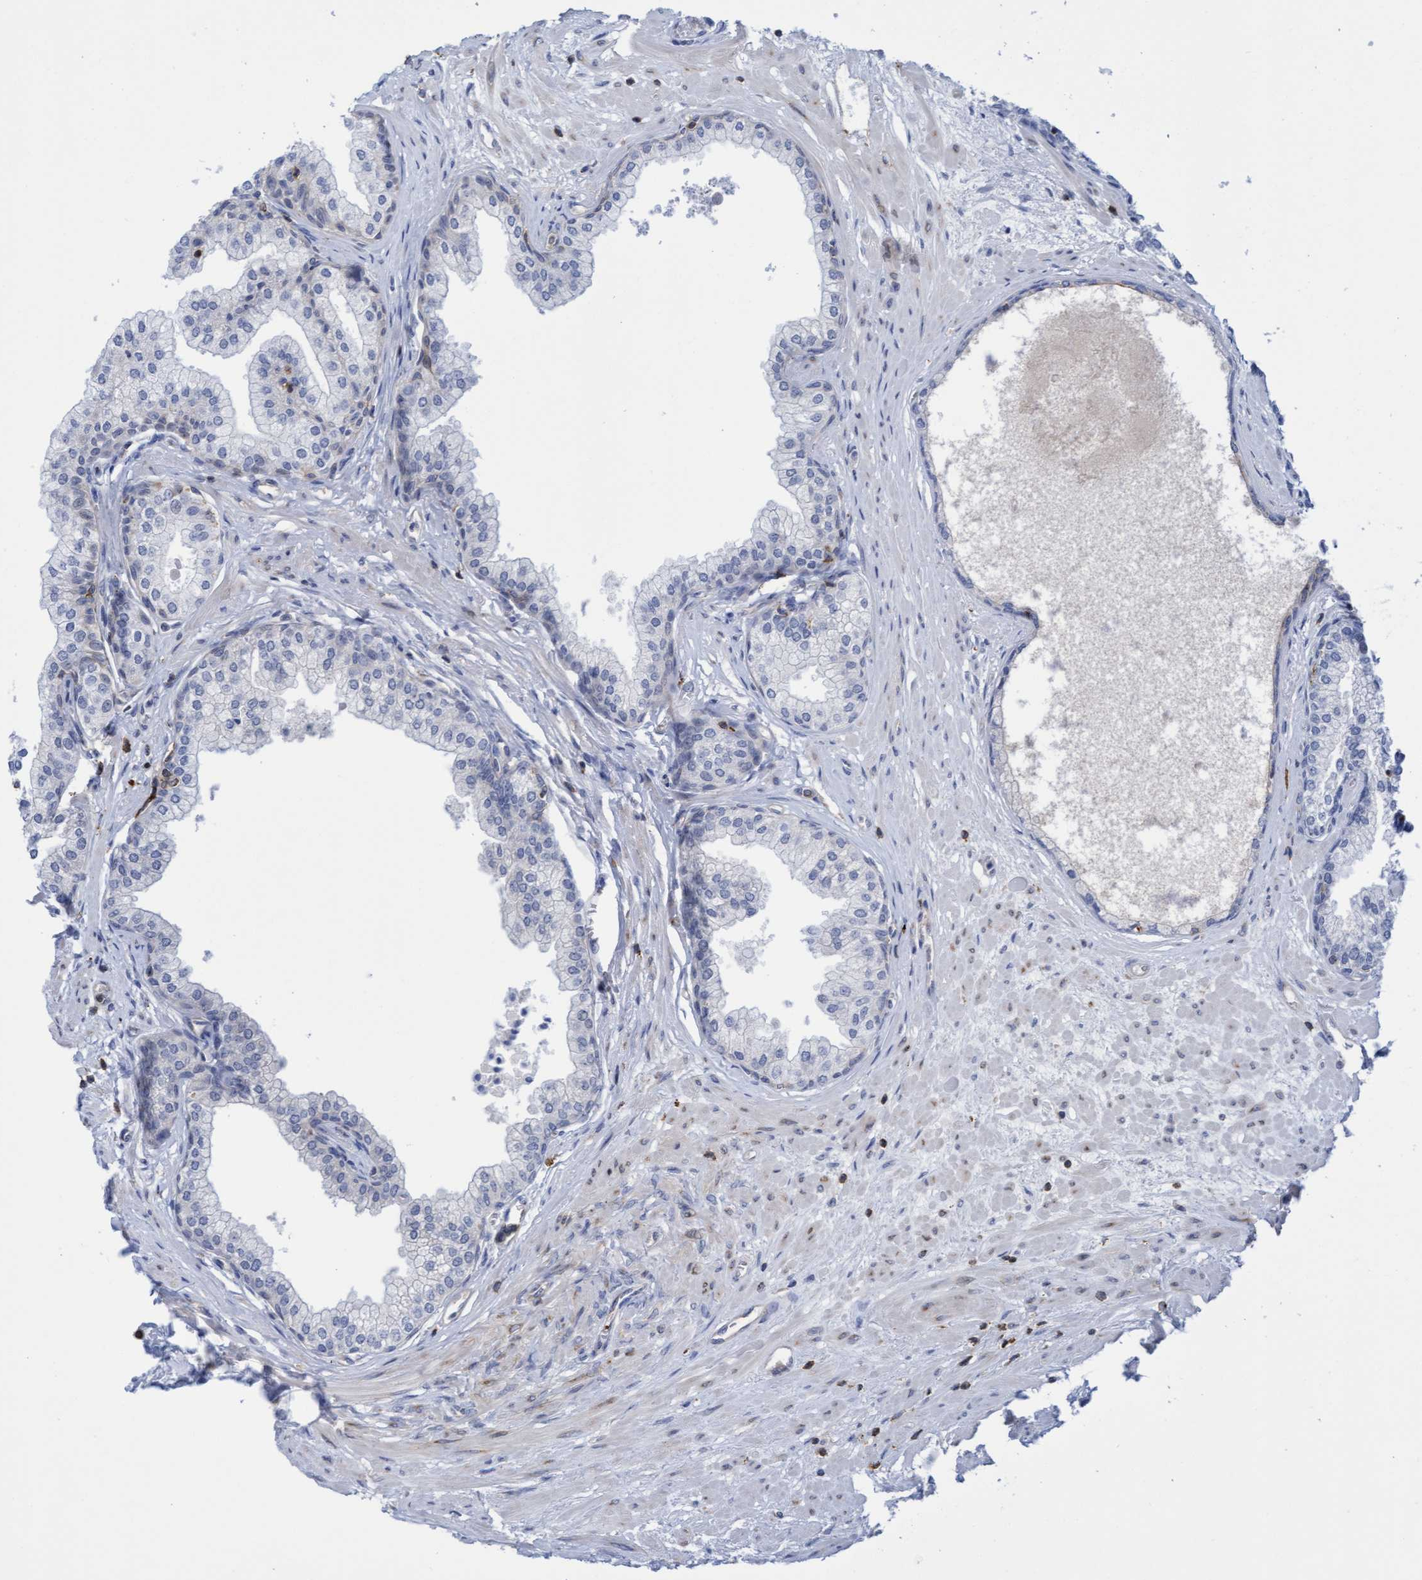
{"staining": {"intensity": "negative", "quantity": "none", "location": "none"}, "tissue": "prostate", "cell_type": "Glandular cells", "image_type": "normal", "snomed": [{"axis": "morphology", "description": "Normal tissue, NOS"}, {"axis": "morphology", "description": "Urothelial carcinoma, Low grade"}, {"axis": "topography", "description": "Urinary bladder"}, {"axis": "topography", "description": "Prostate"}], "caption": "IHC of unremarkable human prostate displays no staining in glandular cells. (DAB IHC with hematoxylin counter stain).", "gene": "FNBP1", "patient": {"sex": "male", "age": 60}}